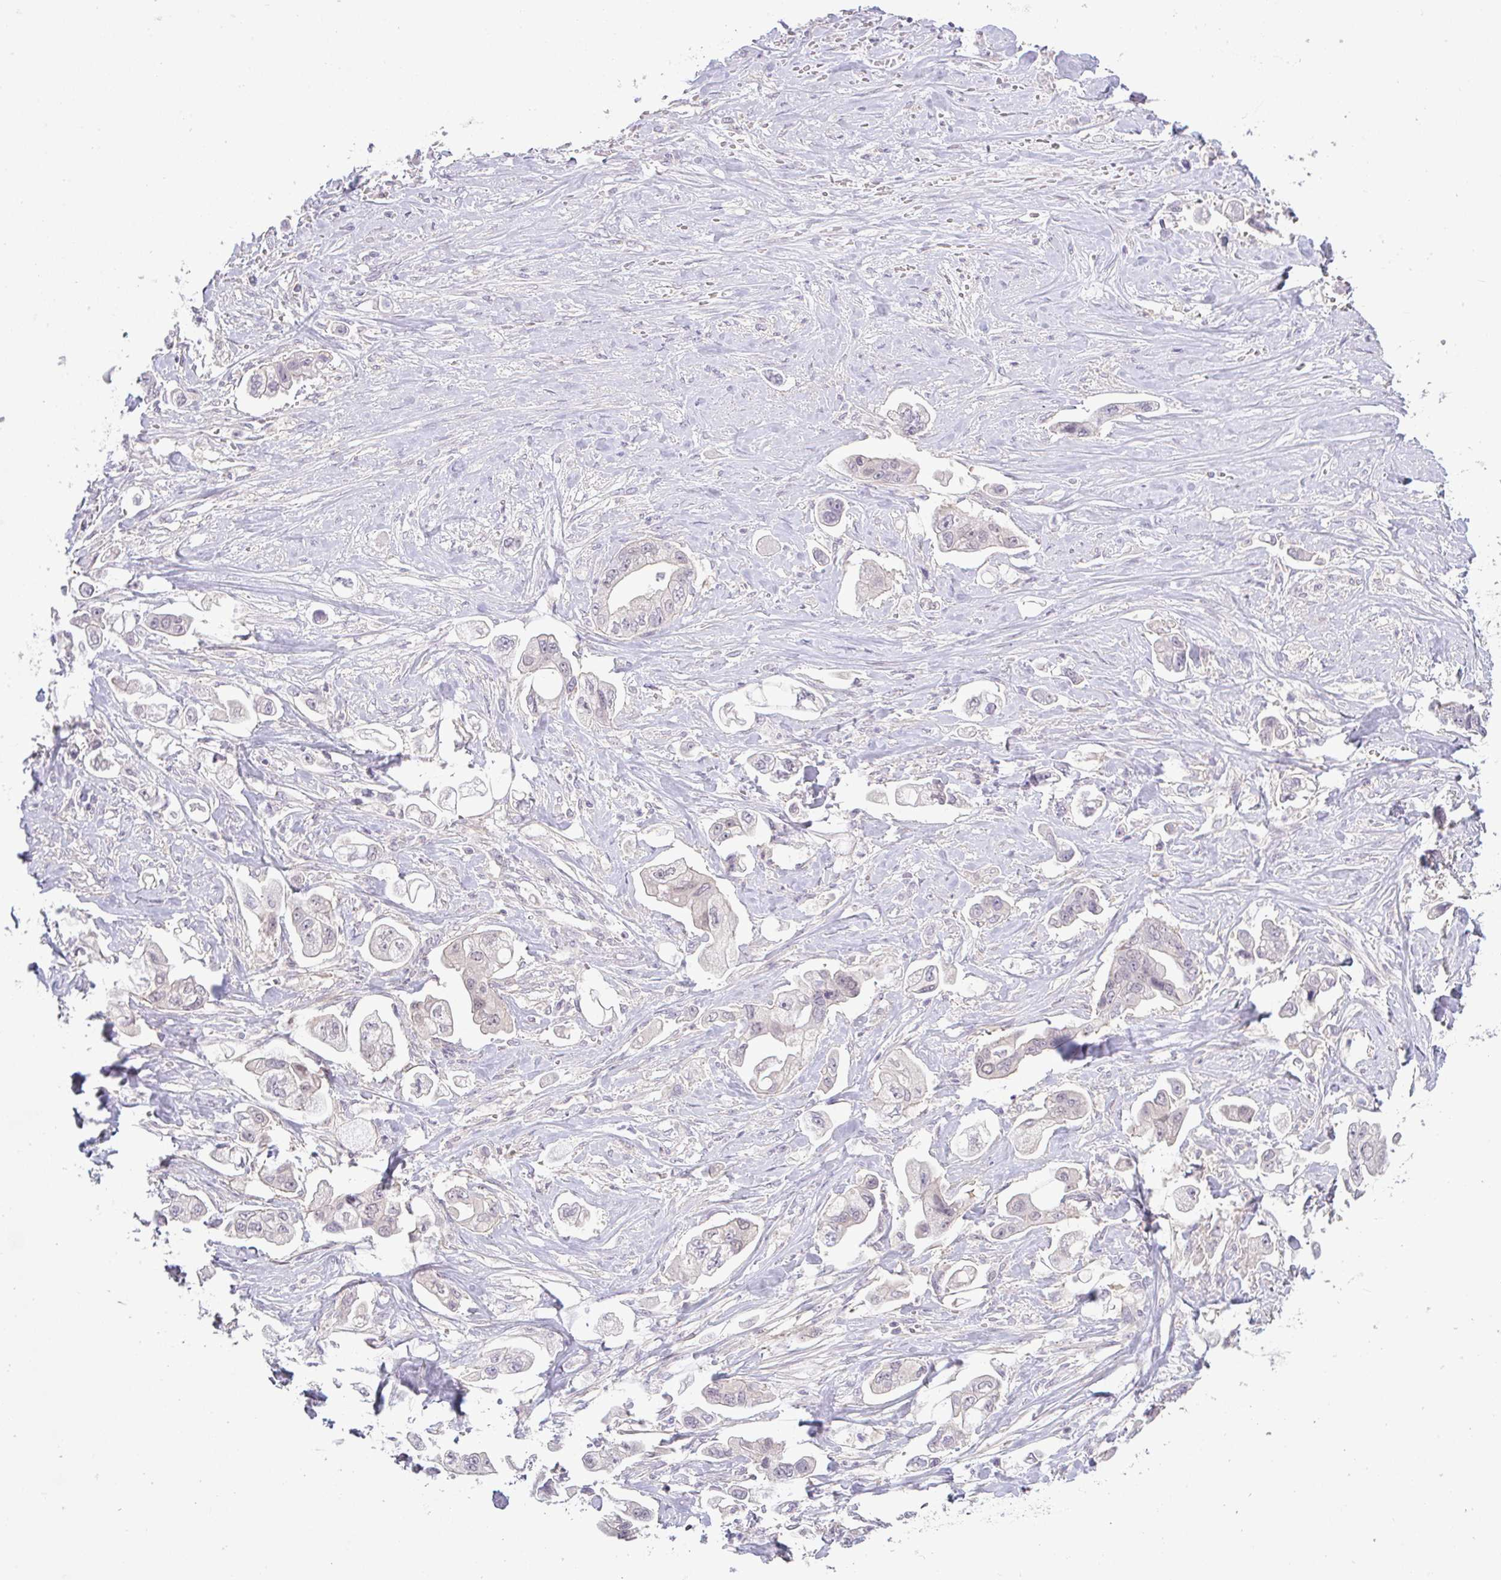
{"staining": {"intensity": "negative", "quantity": "none", "location": "none"}, "tissue": "stomach cancer", "cell_type": "Tumor cells", "image_type": "cancer", "snomed": [{"axis": "morphology", "description": "Adenocarcinoma, NOS"}, {"axis": "topography", "description": "Stomach"}], "caption": "Immunohistochemical staining of stomach cancer (adenocarcinoma) displays no significant staining in tumor cells.", "gene": "CSE1L", "patient": {"sex": "male", "age": 62}}